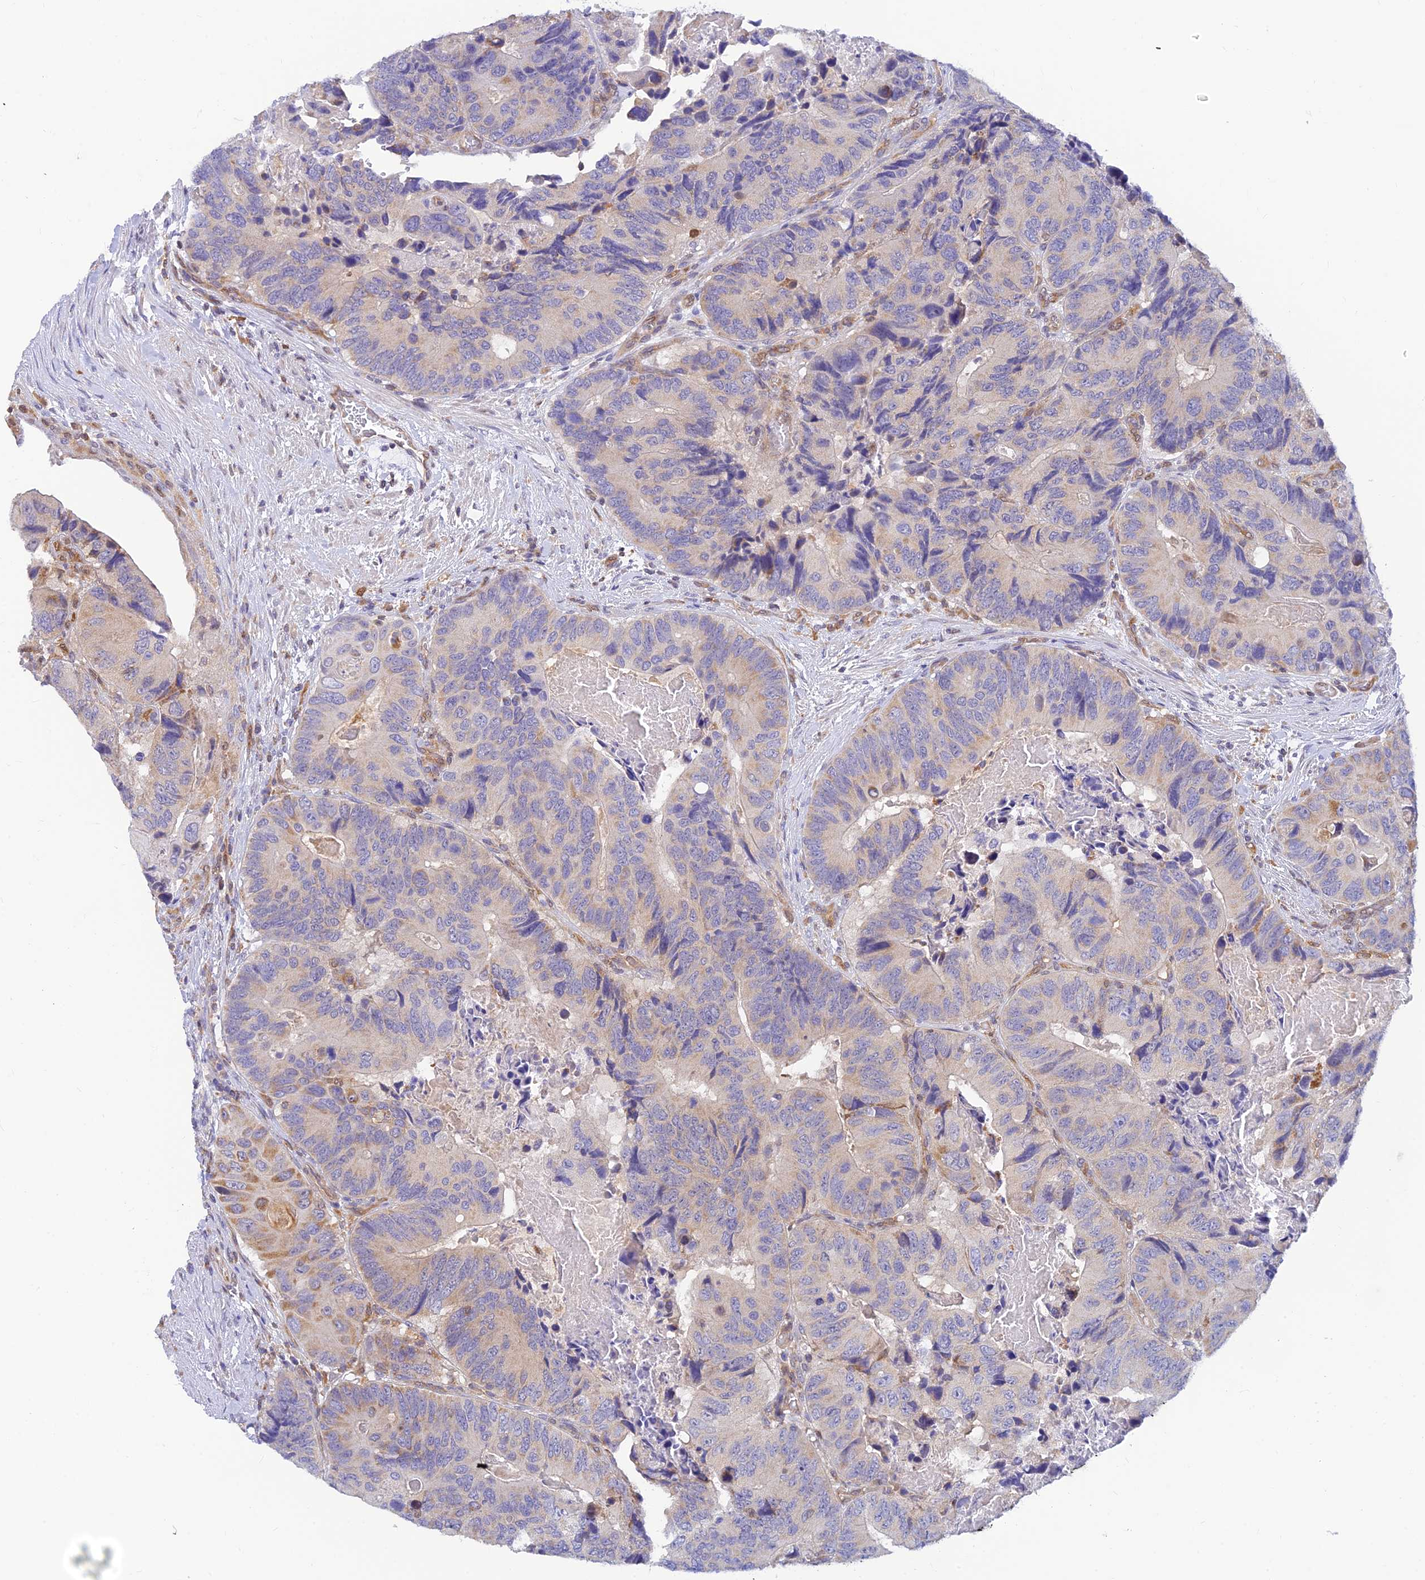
{"staining": {"intensity": "weak", "quantity": "<25%", "location": "cytoplasmic/membranous"}, "tissue": "colorectal cancer", "cell_type": "Tumor cells", "image_type": "cancer", "snomed": [{"axis": "morphology", "description": "Adenocarcinoma, NOS"}, {"axis": "topography", "description": "Colon"}], "caption": "This is an immunohistochemistry (IHC) photomicrograph of human colorectal adenocarcinoma. There is no expression in tumor cells.", "gene": "LYSMD2", "patient": {"sex": "male", "age": 84}}